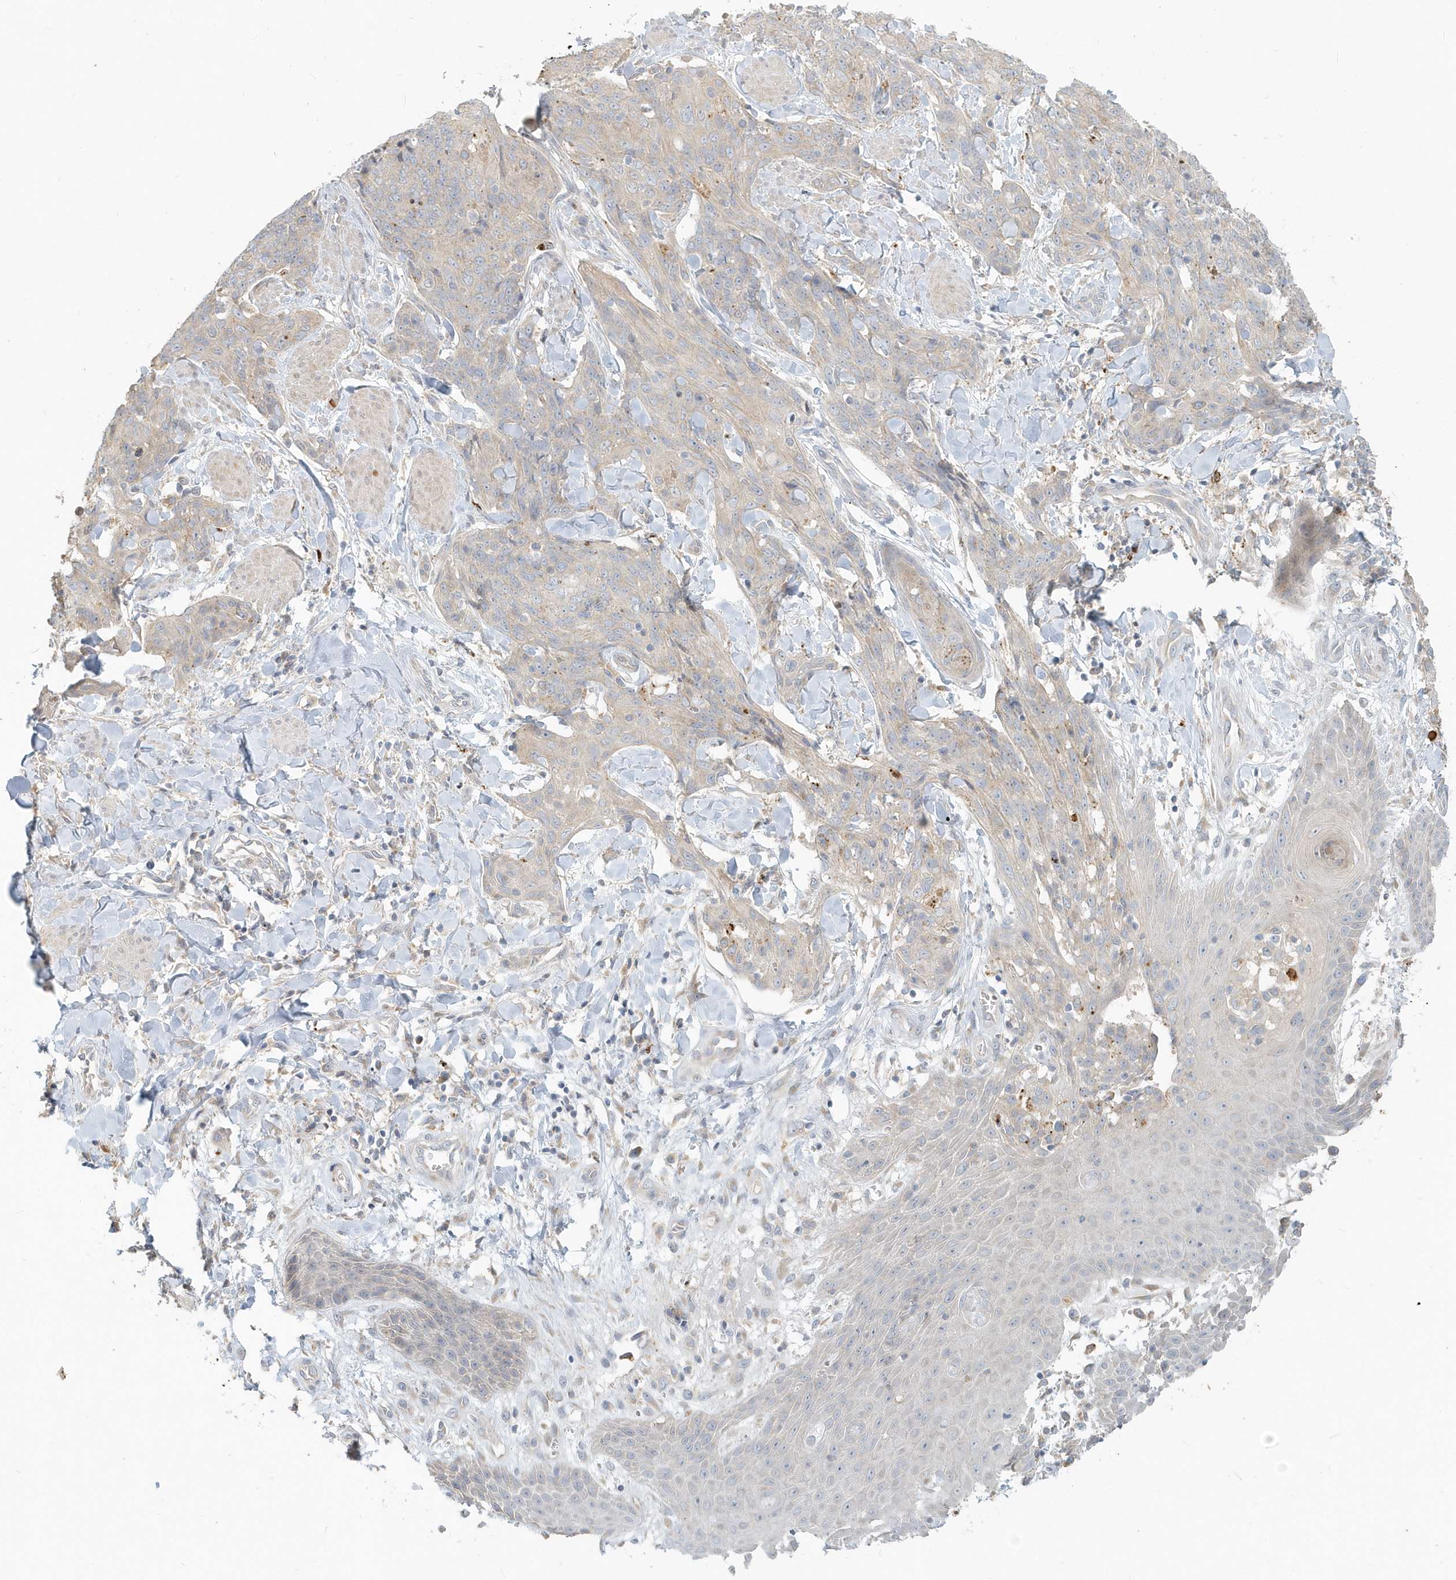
{"staining": {"intensity": "weak", "quantity": "<25%", "location": "cytoplasmic/membranous"}, "tissue": "skin cancer", "cell_type": "Tumor cells", "image_type": "cancer", "snomed": [{"axis": "morphology", "description": "Squamous cell carcinoma, NOS"}, {"axis": "topography", "description": "Skin"}, {"axis": "topography", "description": "Vulva"}], "caption": "Protein analysis of skin cancer displays no significant positivity in tumor cells. Brightfield microscopy of IHC stained with DAB (brown) and hematoxylin (blue), captured at high magnification.", "gene": "NAPB", "patient": {"sex": "female", "age": 85}}